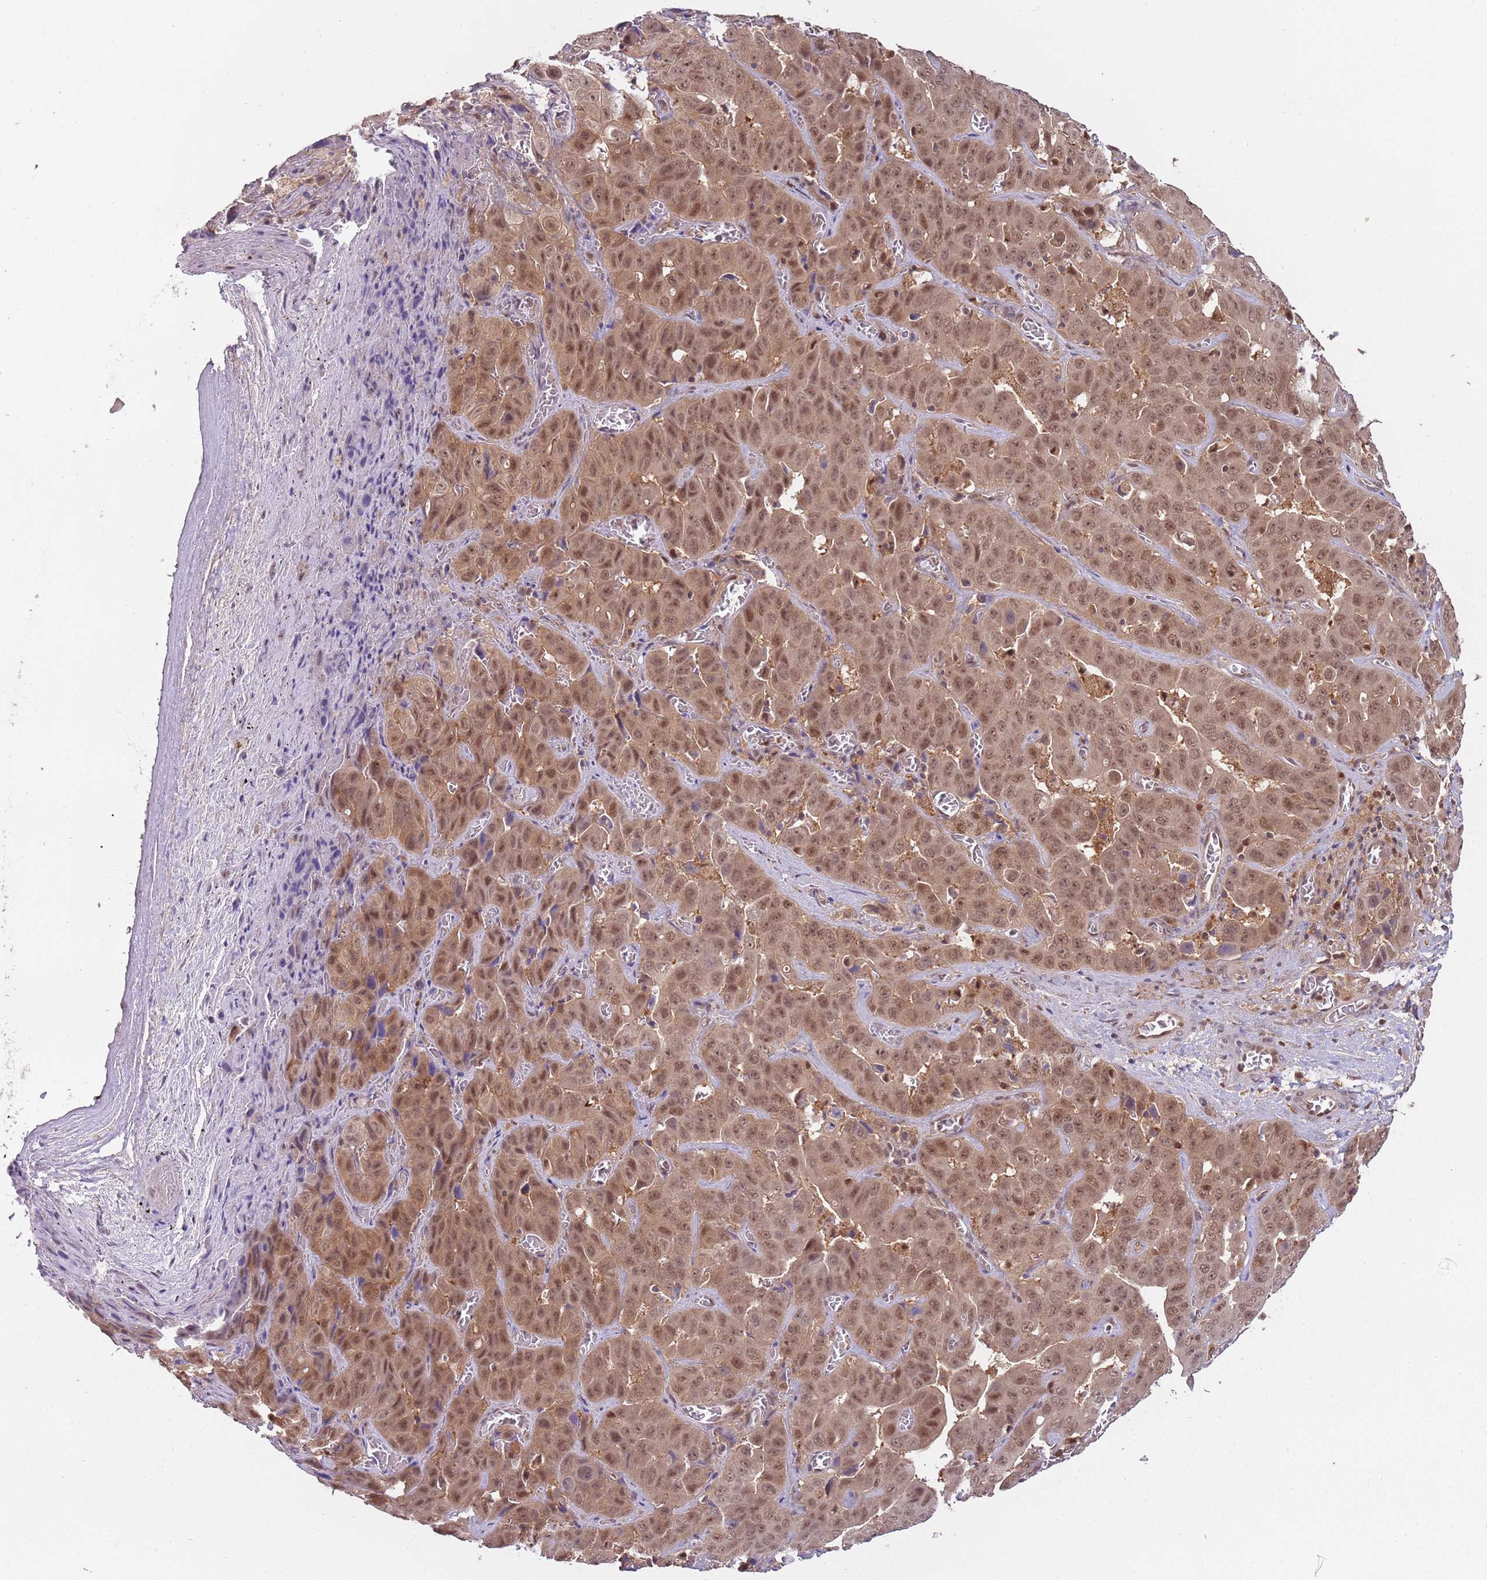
{"staining": {"intensity": "moderate", "quantity": ">75%", "location": "cytoplasmic/membranous,nuclear"}, "tissue": "liver cancer", "cell_type": "Tumor cells", "image_type": "cancer", "snomed": [{"axis": "morphology", "description": "Cholangiocarcinoma"}, {"axis": "topography", "description": "Liver"}], "caption": "DAB (3,3'-diaminobenzidine) immunohistochemical staining of liver cancer displays moderate cytoplasmic/membranous and nuclear protein positivity in about >75% of tumor cells.", "gene": "PGLS", "patient": {"sex": "female", "age": 52}}